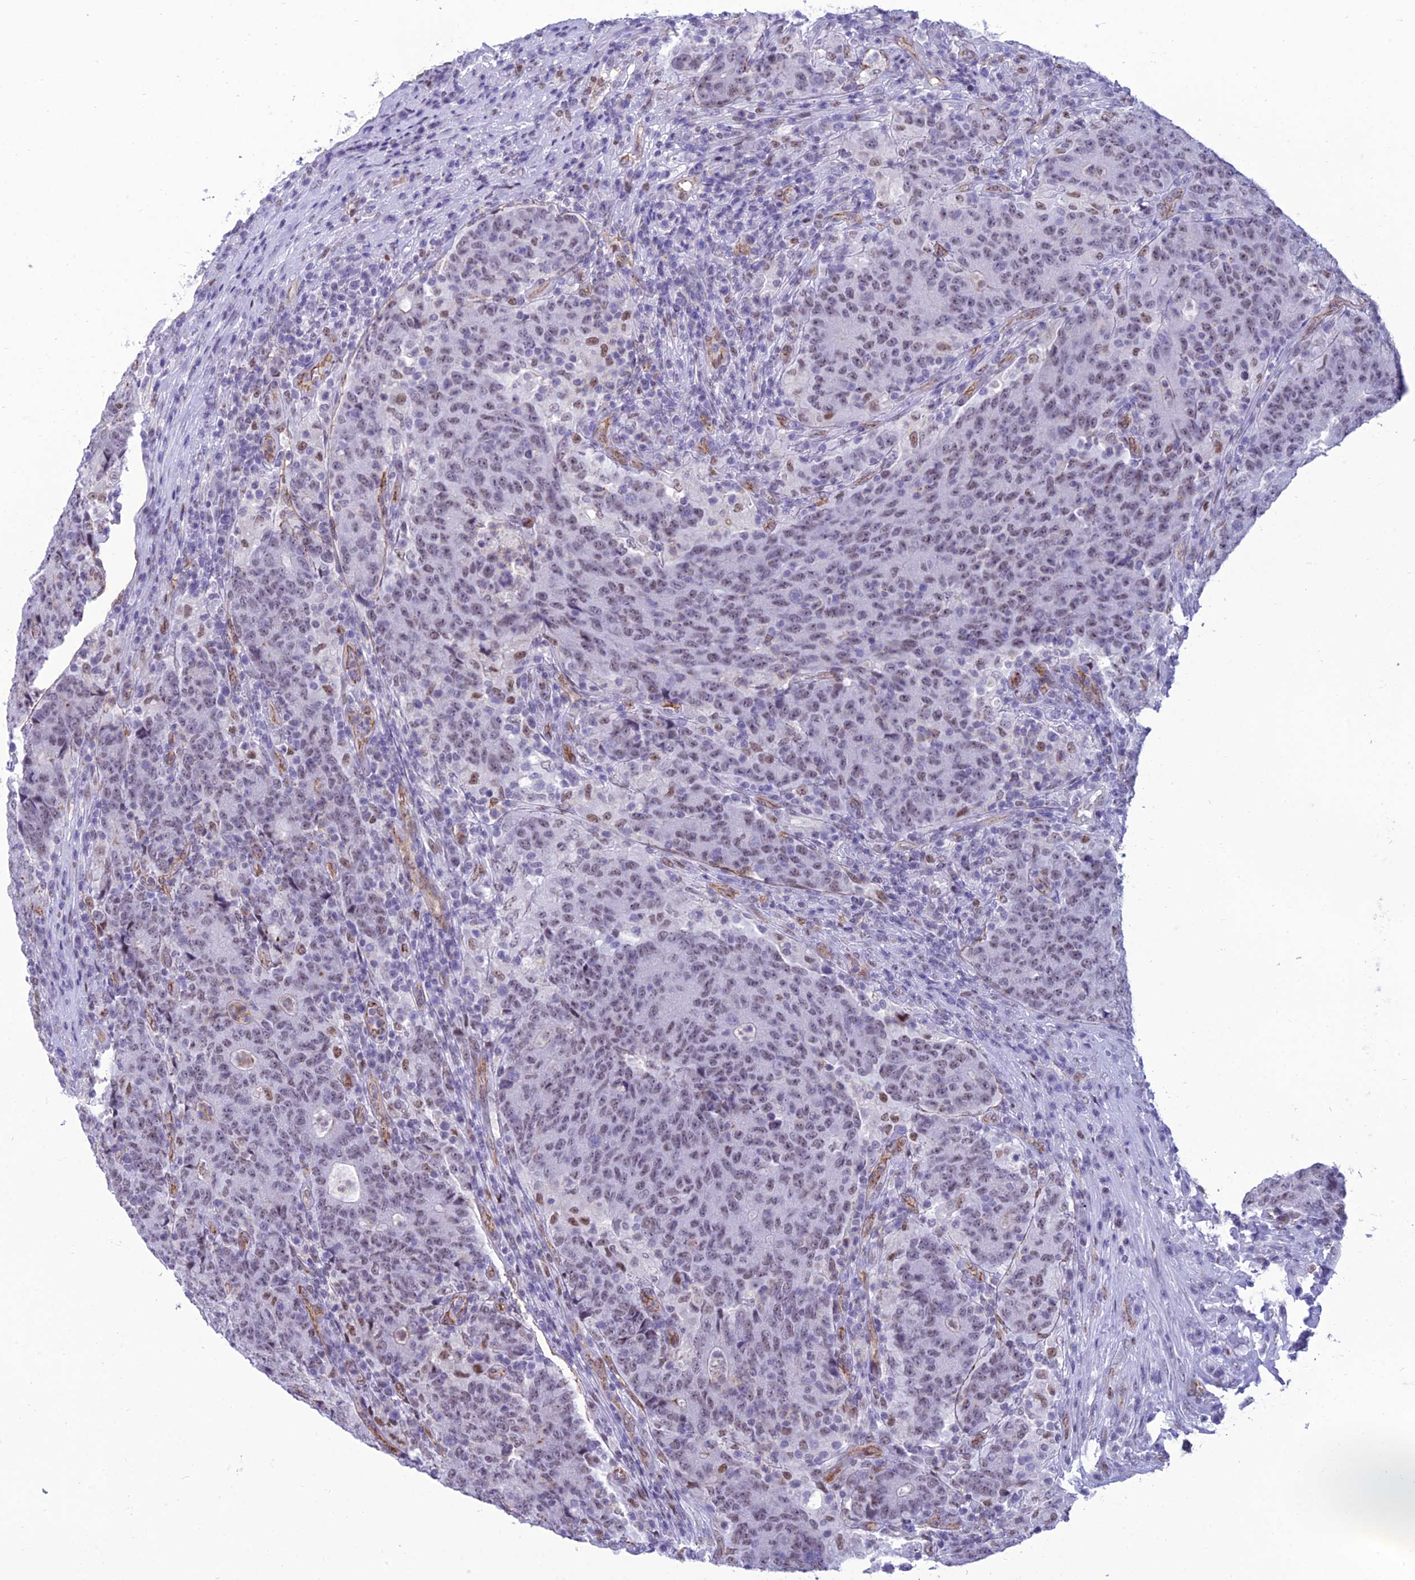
{"staining": {"intensity": "weak", "quantity": "25%-75%", "location": "nuclear"}, "tissue": "colorectal cancer", "cell_type": "Tumor cells", "image_type": "cancer", "snomed": [{"axis": "morphology", "description": "Adenocarcinoma, NOS"}, {"axis": "topography", "description": "Colon"}], "caption": "Immunohistochemistry of human adenocarcinoma (colorectal) displays low levels of weak nuclear positivity in about 25%-75% of tumor cells.", "gene": "RANBP3", "patient": {"sex": "female", "age": 75}}